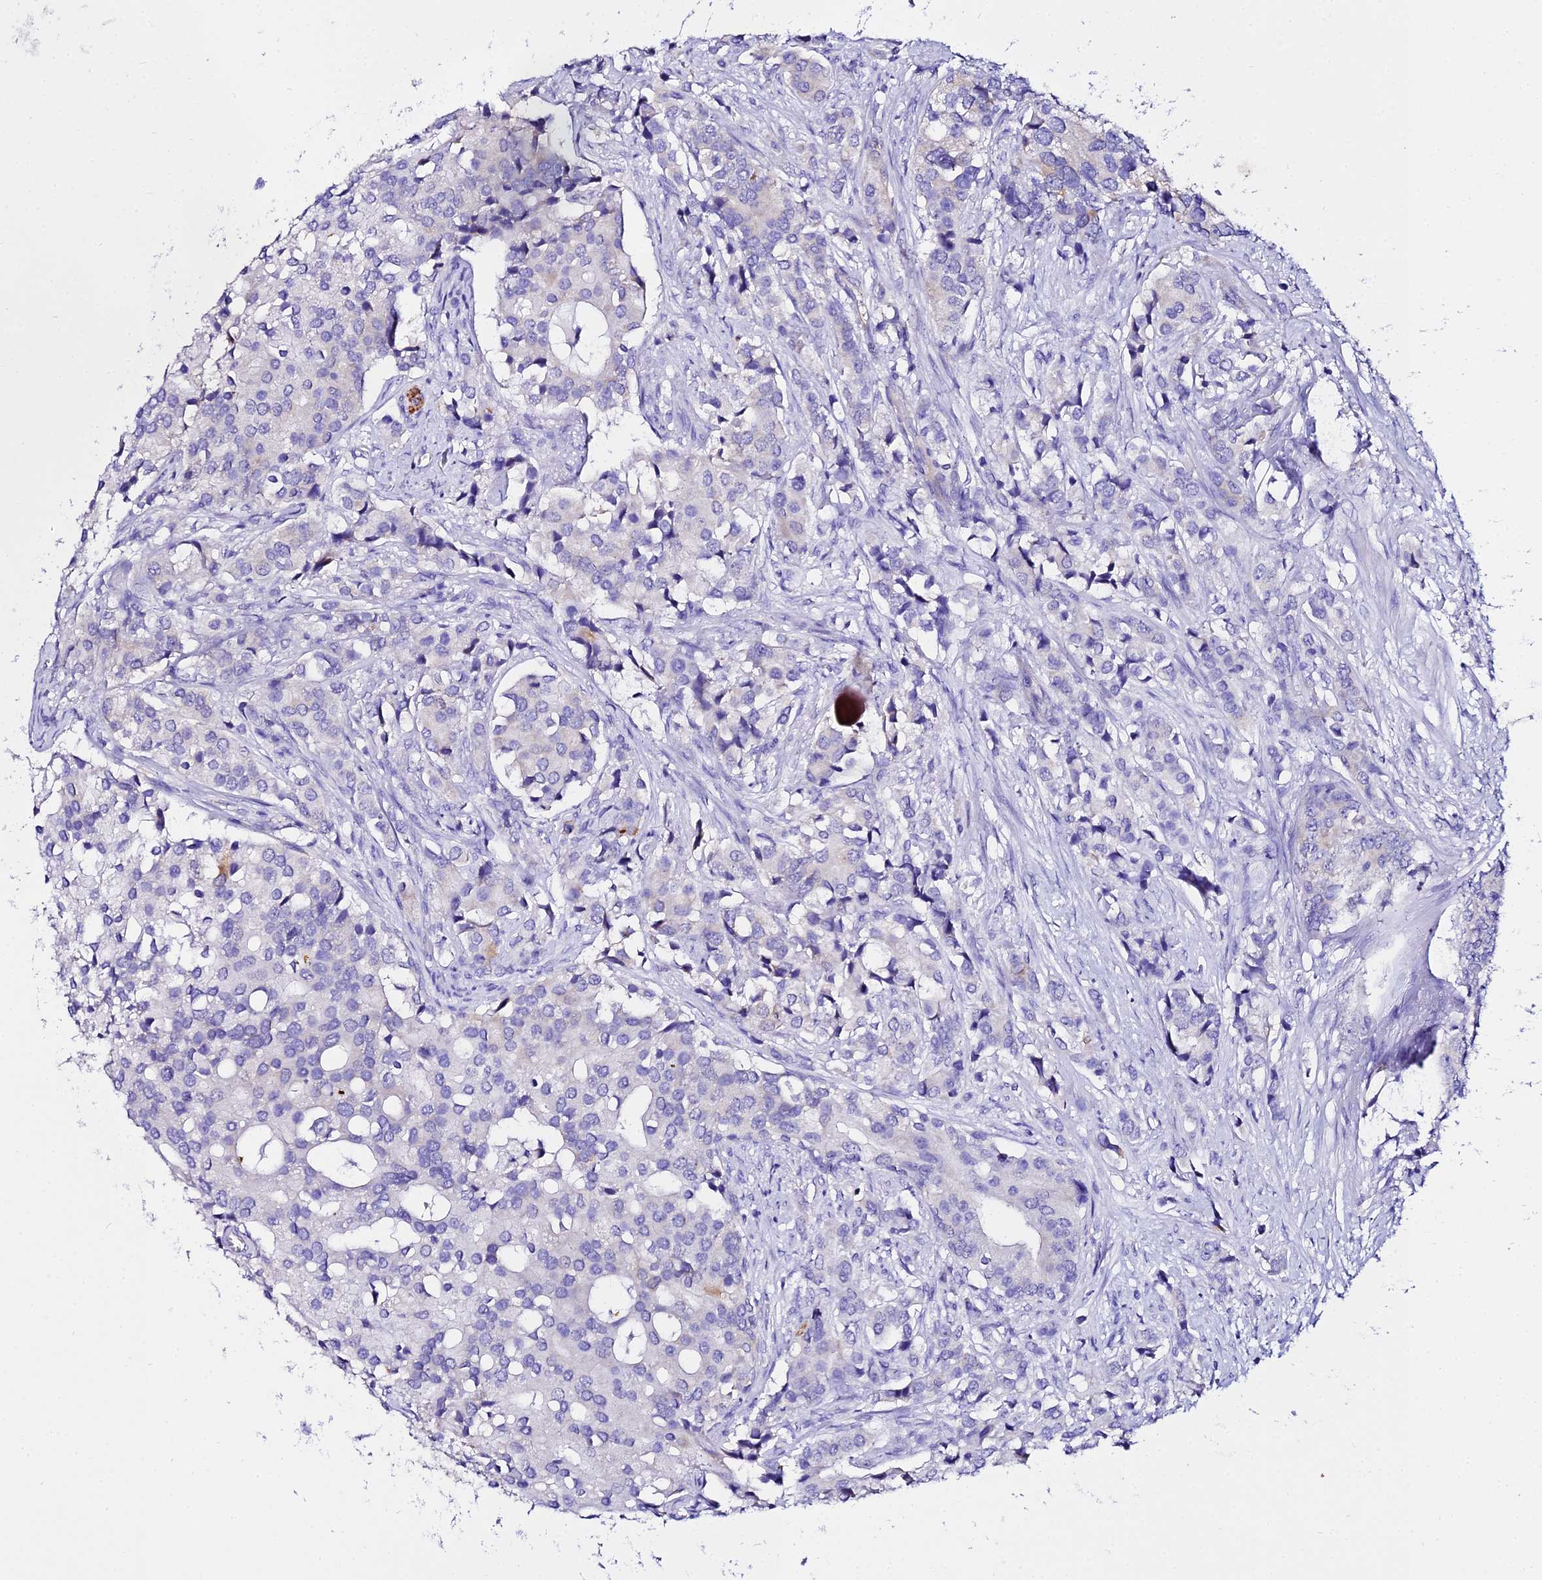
{"staining": {"intensity": "negative", "quantity": "none", "location": "none"}, "tissue": "prostate cancer", "cell_type": "Tumor cells", "image_type": "cancer", "snomed": [{"axis": "morphology", "description": "Adenocarcinoma, High grade"}, {"axis": "topography", "description": "Prostate"}], "caption": "The micrograph displays no significant staining in tumor cells of prostate cancer.", "gene": "TUBA3D", "patient": {"sex": "male", "age": 62}}